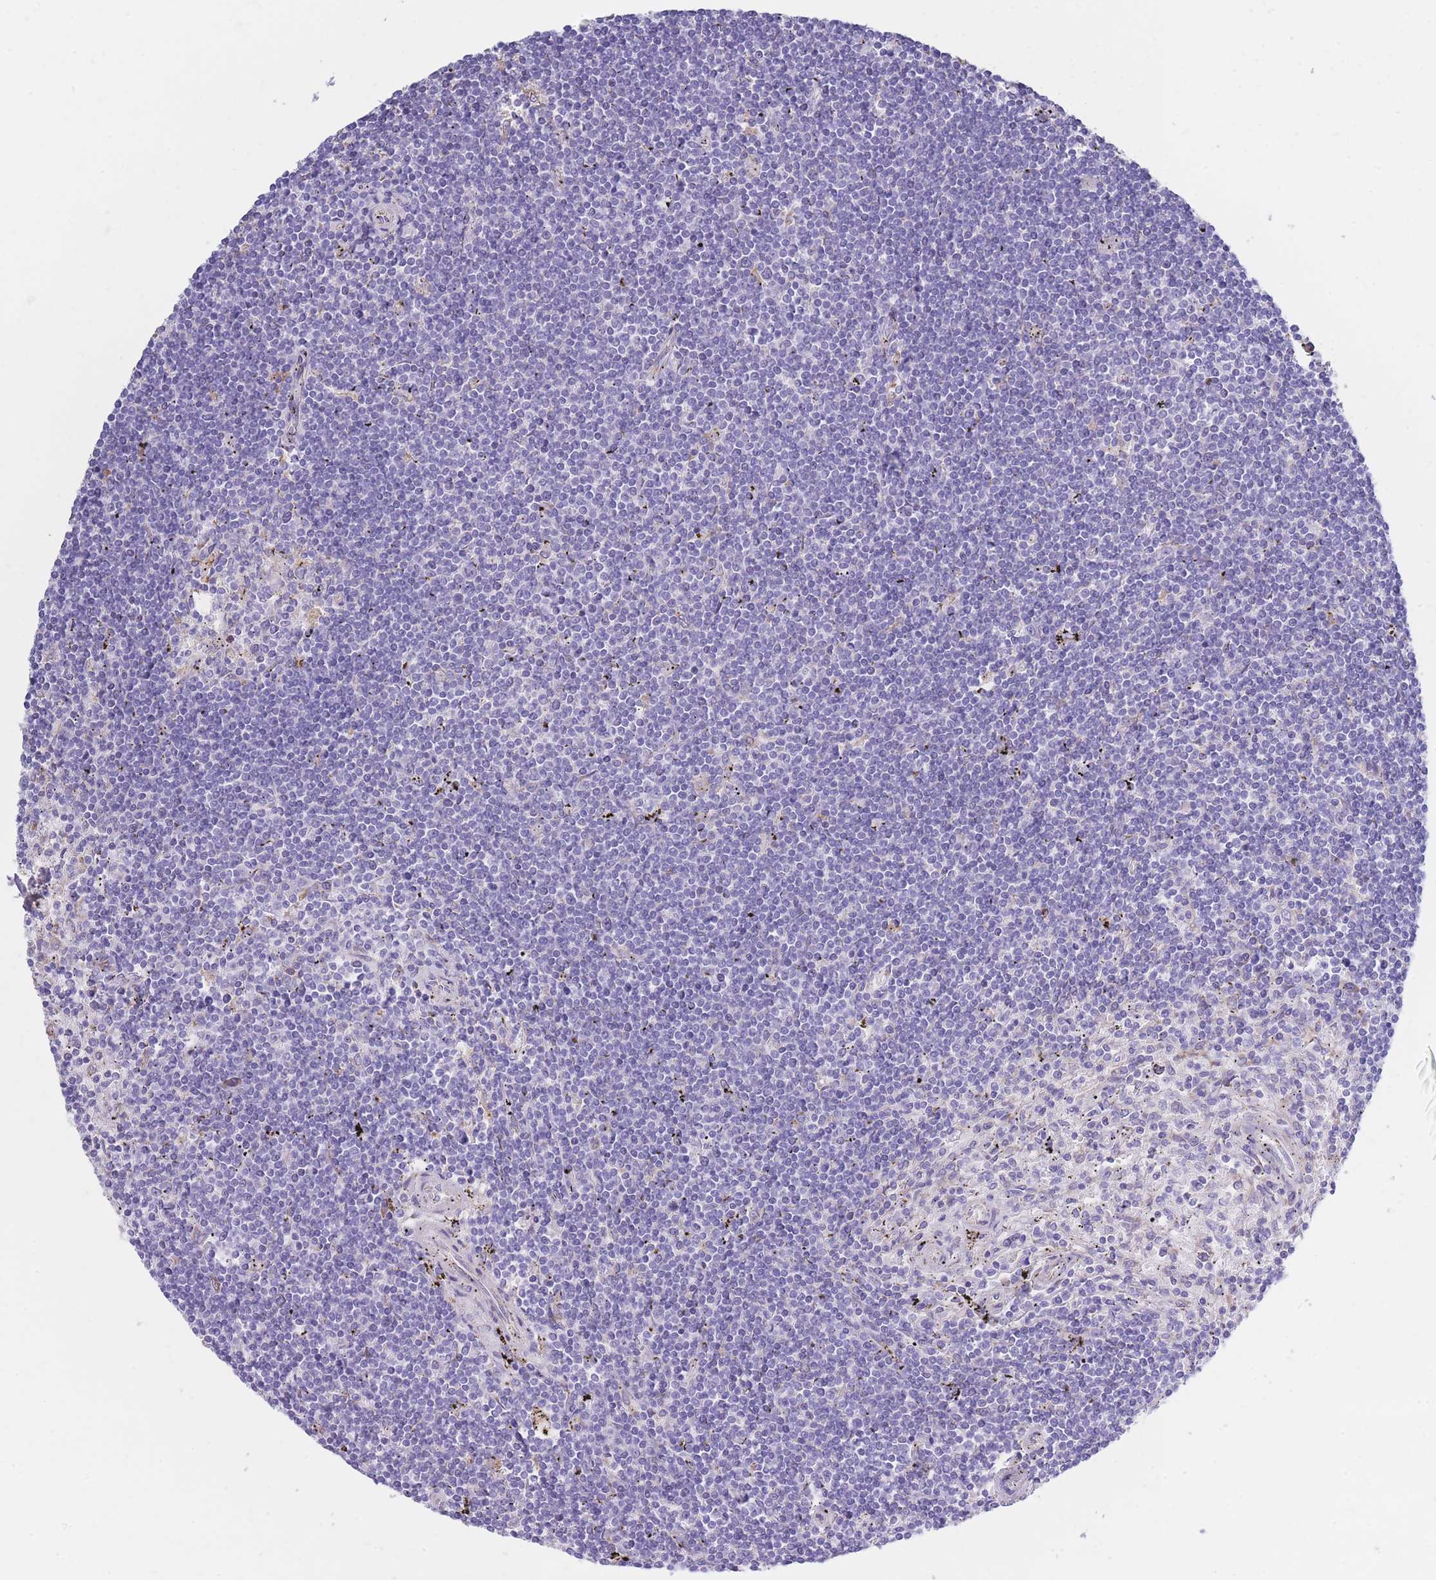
{"staining": {"intensity": "negative", "quantity": "none", "location": "none"}, "tissue": "lymphoma", "cell_type": "Tumor cells", "image_type": "cancer", "snomed": [{"axis": "morphology", "description": "Malignant lymphoma, non-Hodgkin's type, Low grade"}, {"axis": "topography", "description": "Spleen"}], "caption": "Tumor cells are negative for brown protein staining in lymphoma.", "gene": "XKR8", "patient": {"sex": "male", "age": 76}}